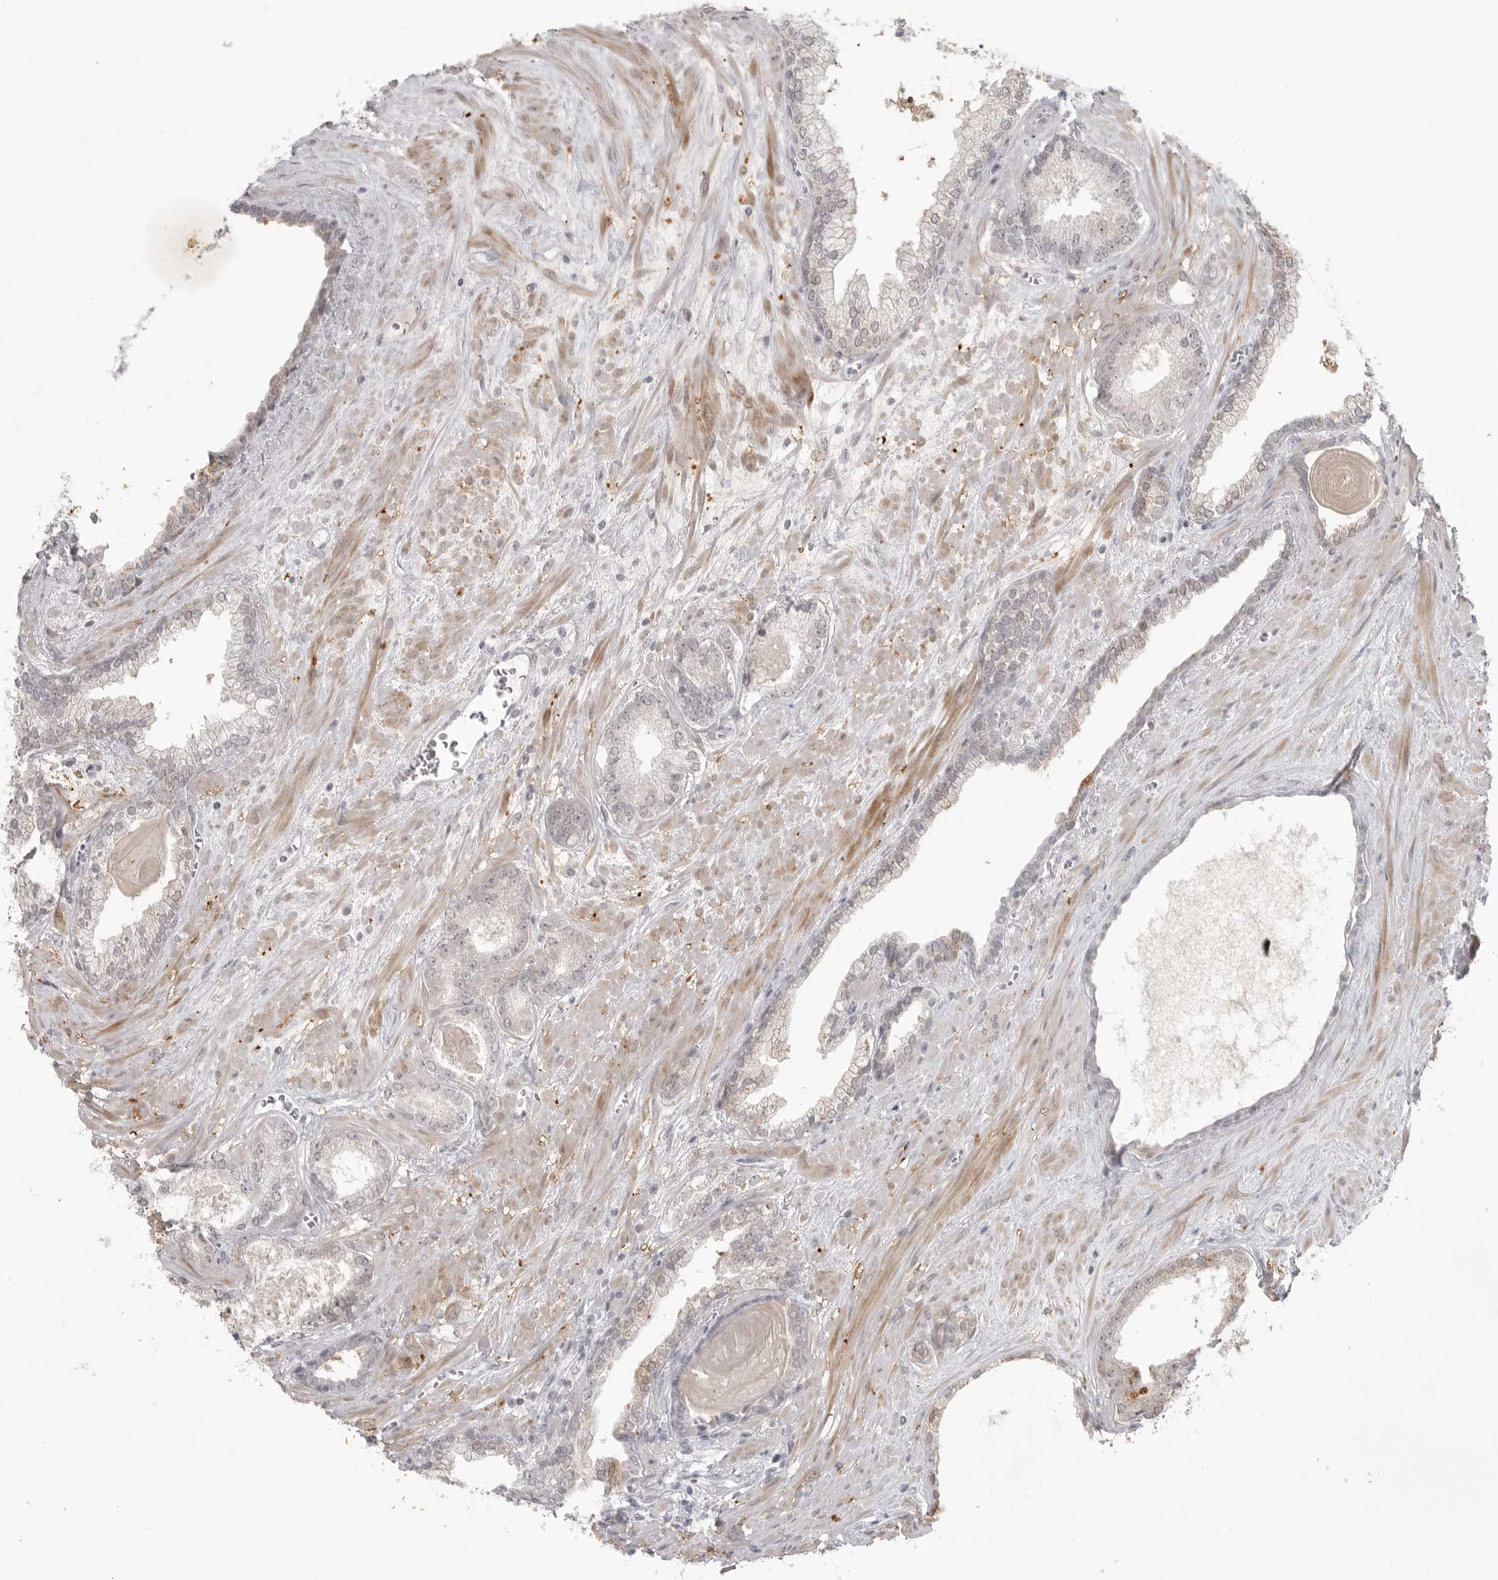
{"staining": {"intensity": "weak", "quantity": "<25%", "location": "cytoplasmic/membranous"}, "tissue": "prostate cancer", "cell_type": "Tumor cells", "image_type": "cancer", "snomed": [{"axis": "morphology", "description": "Adenocarcinoma, Low grade"}, {"axis": "topography", "description": "Prostate"}], "caption": "IHC micrograph of prostate adenocarcinoma (low-grade) stained for a protein (brown), which exhibits no expression in tumor cells. The staining was performed using DAB to visualize the protein expression in brown, while the nuclei were stained in blue with hematoxylin (Magnification: 20x).", "gene": "TCTN3", "patient": {"sex": "male", "age": 70}}